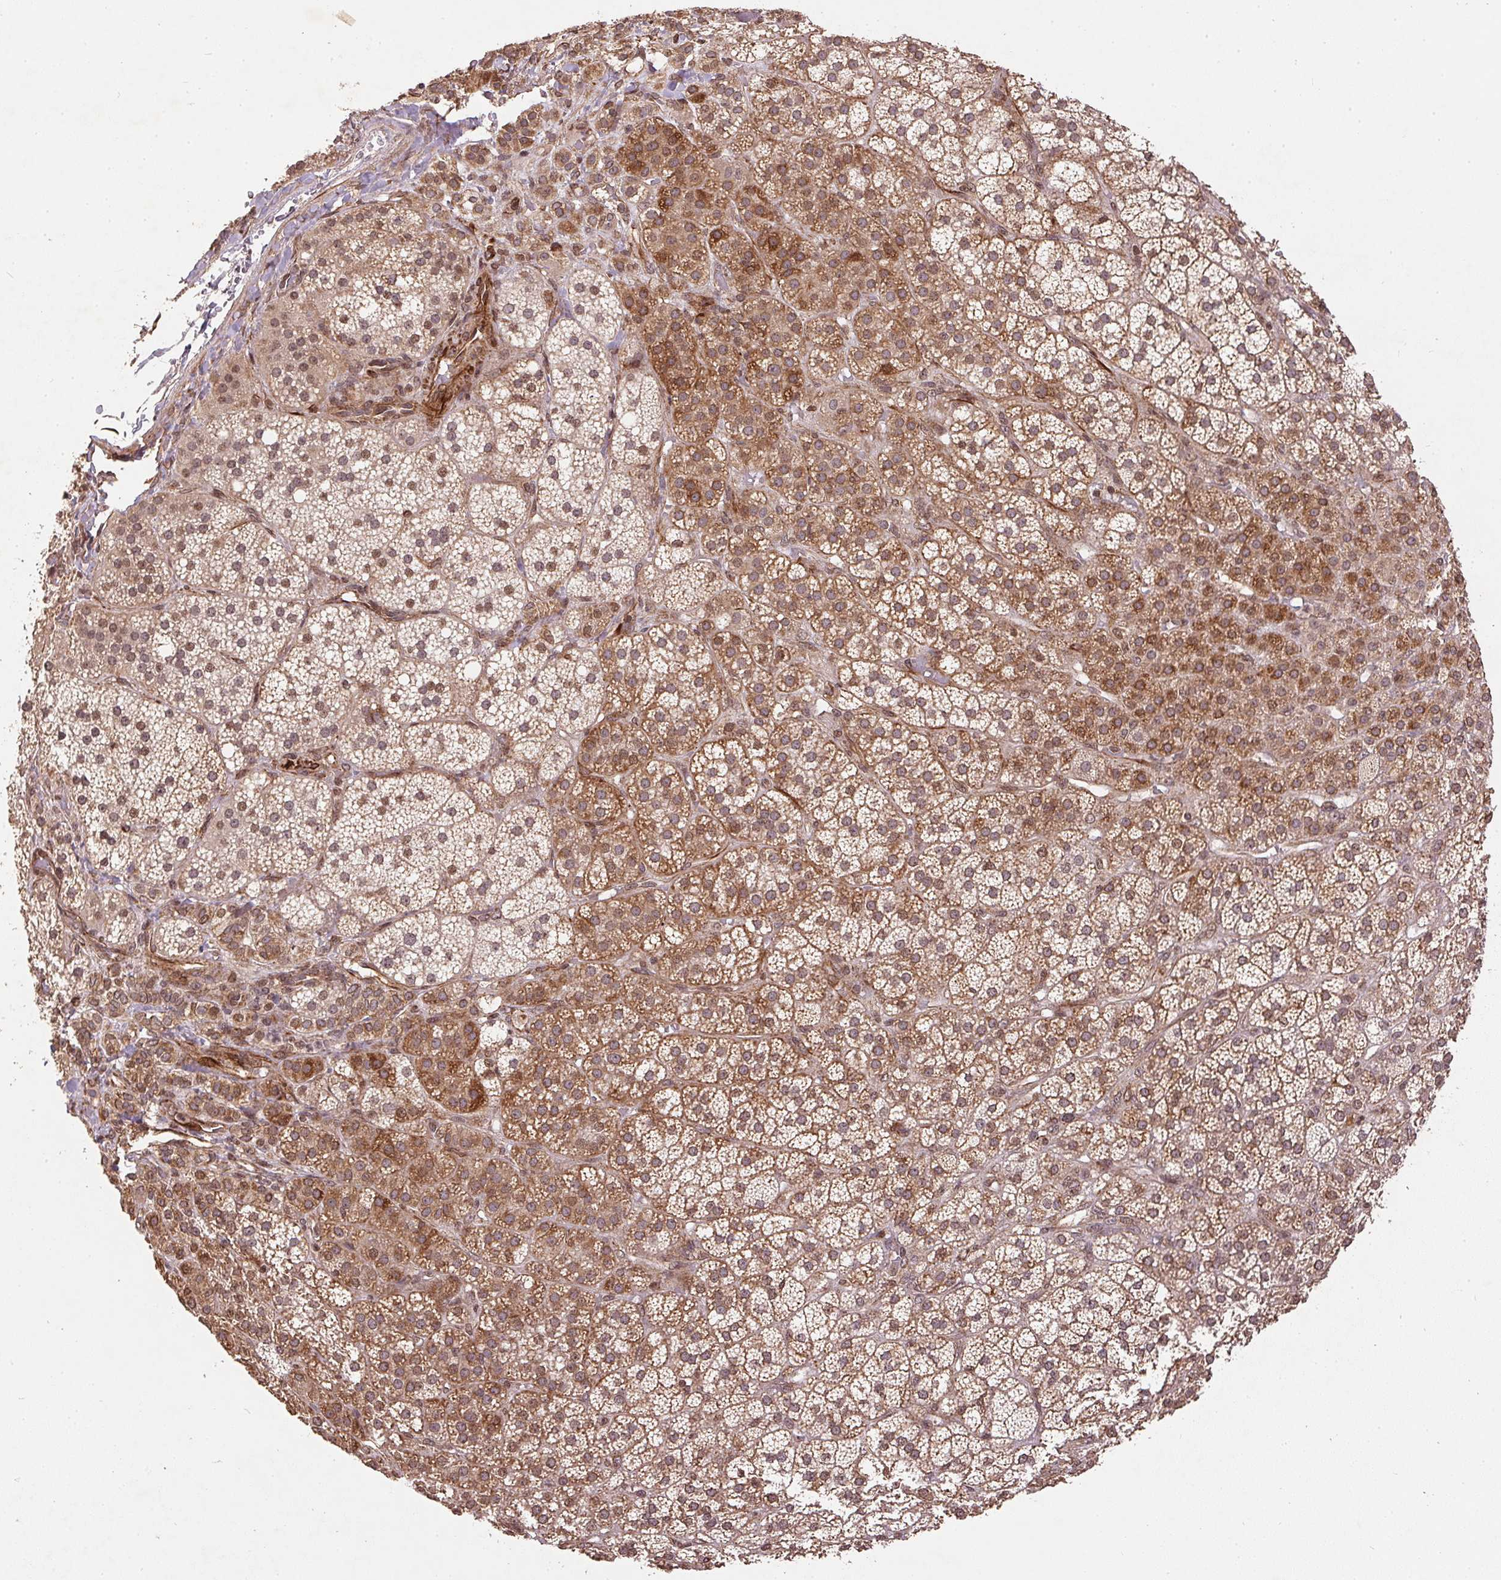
{"staining": {"intensity": "strong", "quantity": "25%-75%", "location": "cytoplasmic/membranous"}, "tissue": "adrenal gland", "cell_type": "Glandular cells", "image_type": "normal", "snomed": [{"axis": "morphology", "description": "Normal tissue, NOS"}, {"axis": "topography", "description": "Adrenal gland"}], "caption": "This image demonstrates IHC staining of benign adrenal gland, with high strong cytoplasmic/membranous staining in approximately 25%-75% of glandular cells.", "gene": "SPRED2", "patient": {"sex": "female", "age": 60}}